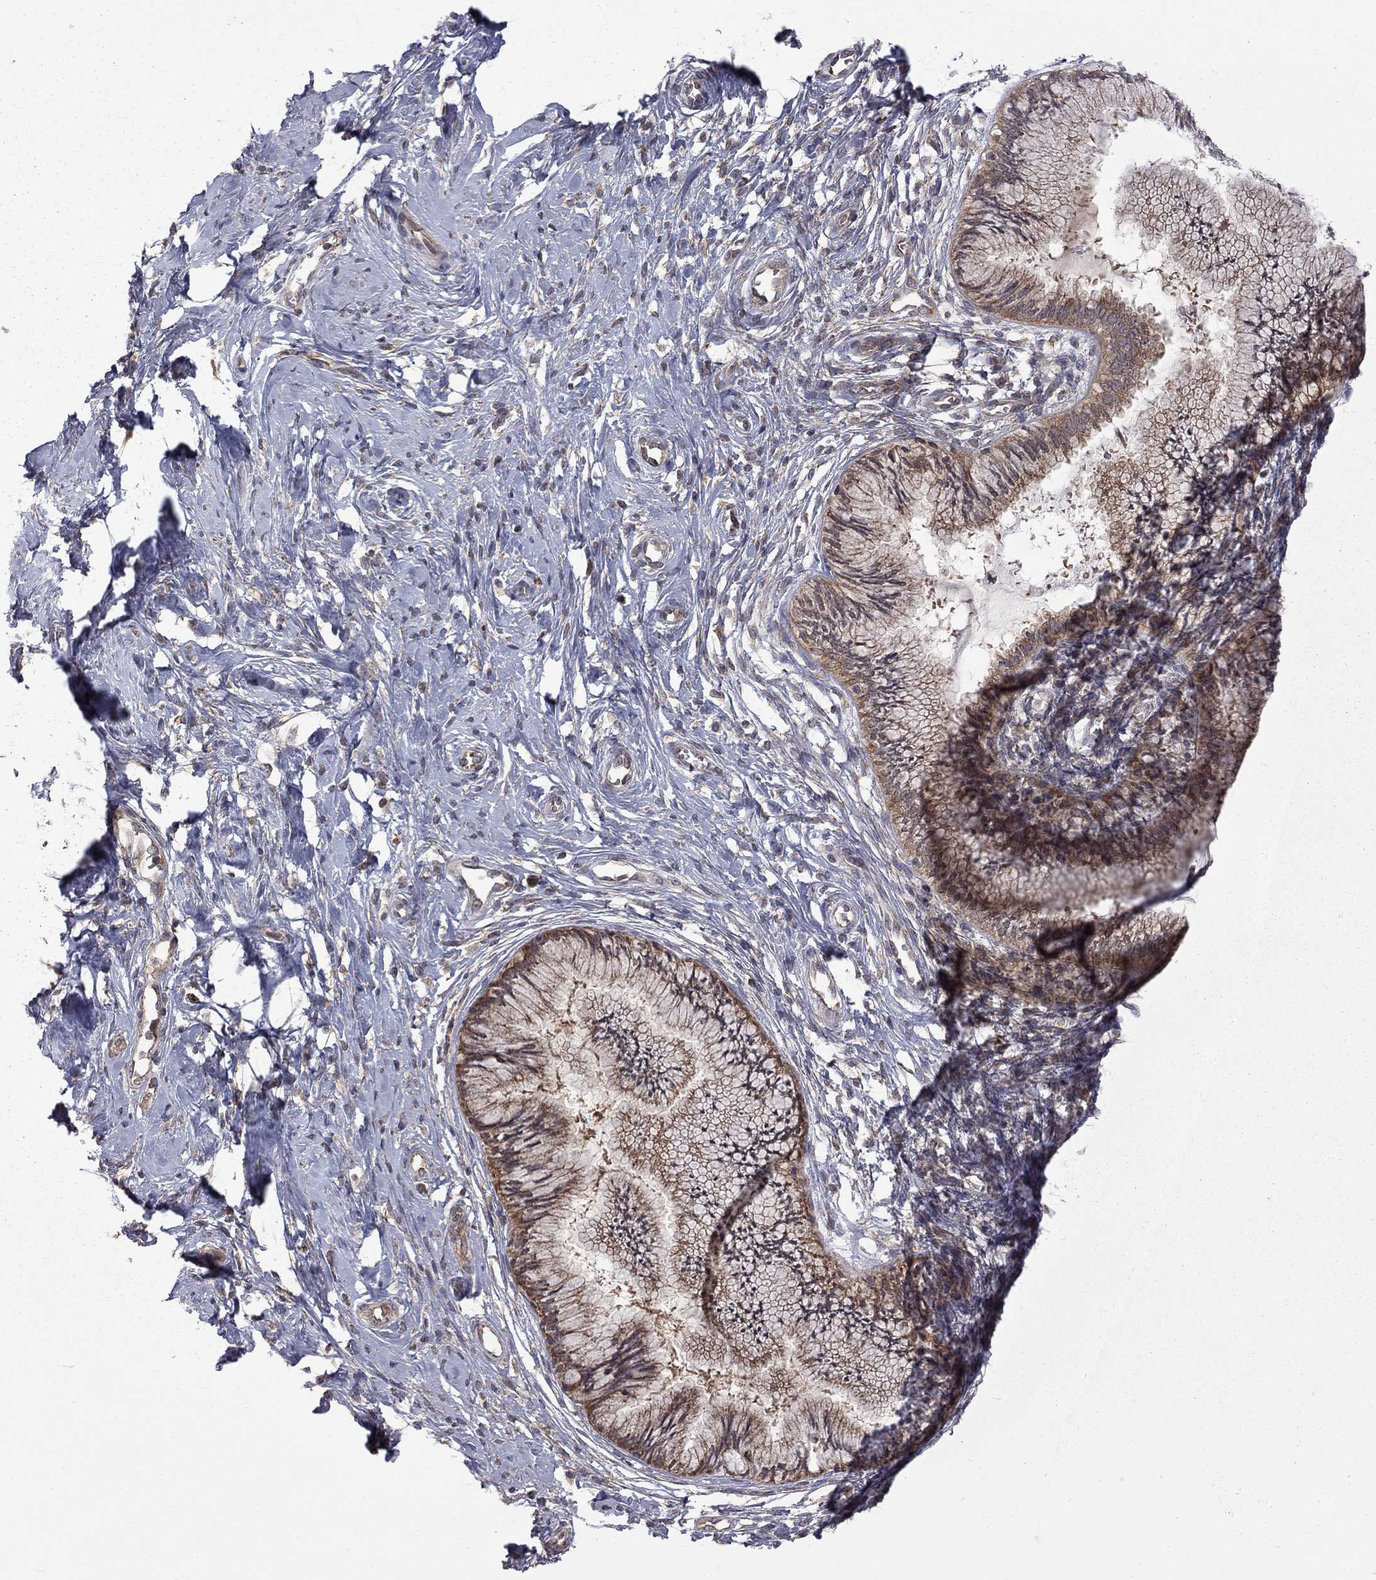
{"staining": {"intensity": "moderate", "quantity": ">75%", "location": "cytoplasmic/membranous"}, "tissue": "cervical cancer", "cell_type": "Tumor cells", "image_type": "cancer", "snomed": [{"axis": "morphology", "description": "Normal tissue, NOS"}, {"axis": "morphology", "description": "Squamous cell carcinoma, NOS"}, {"axis": "topography", "description": "Cervix"}], "caption": "Immunohistochemistry (IHC) (DAB (3,3'-diaminobenzidine)) staining of cervical cancer (squamous cell carcinoma) displays moderate cytoplasmic/membranous protein expression in approximately >75% of tumor cells.", "gene": "NAA50", "patient": {"sex": "female", "age": 39}}